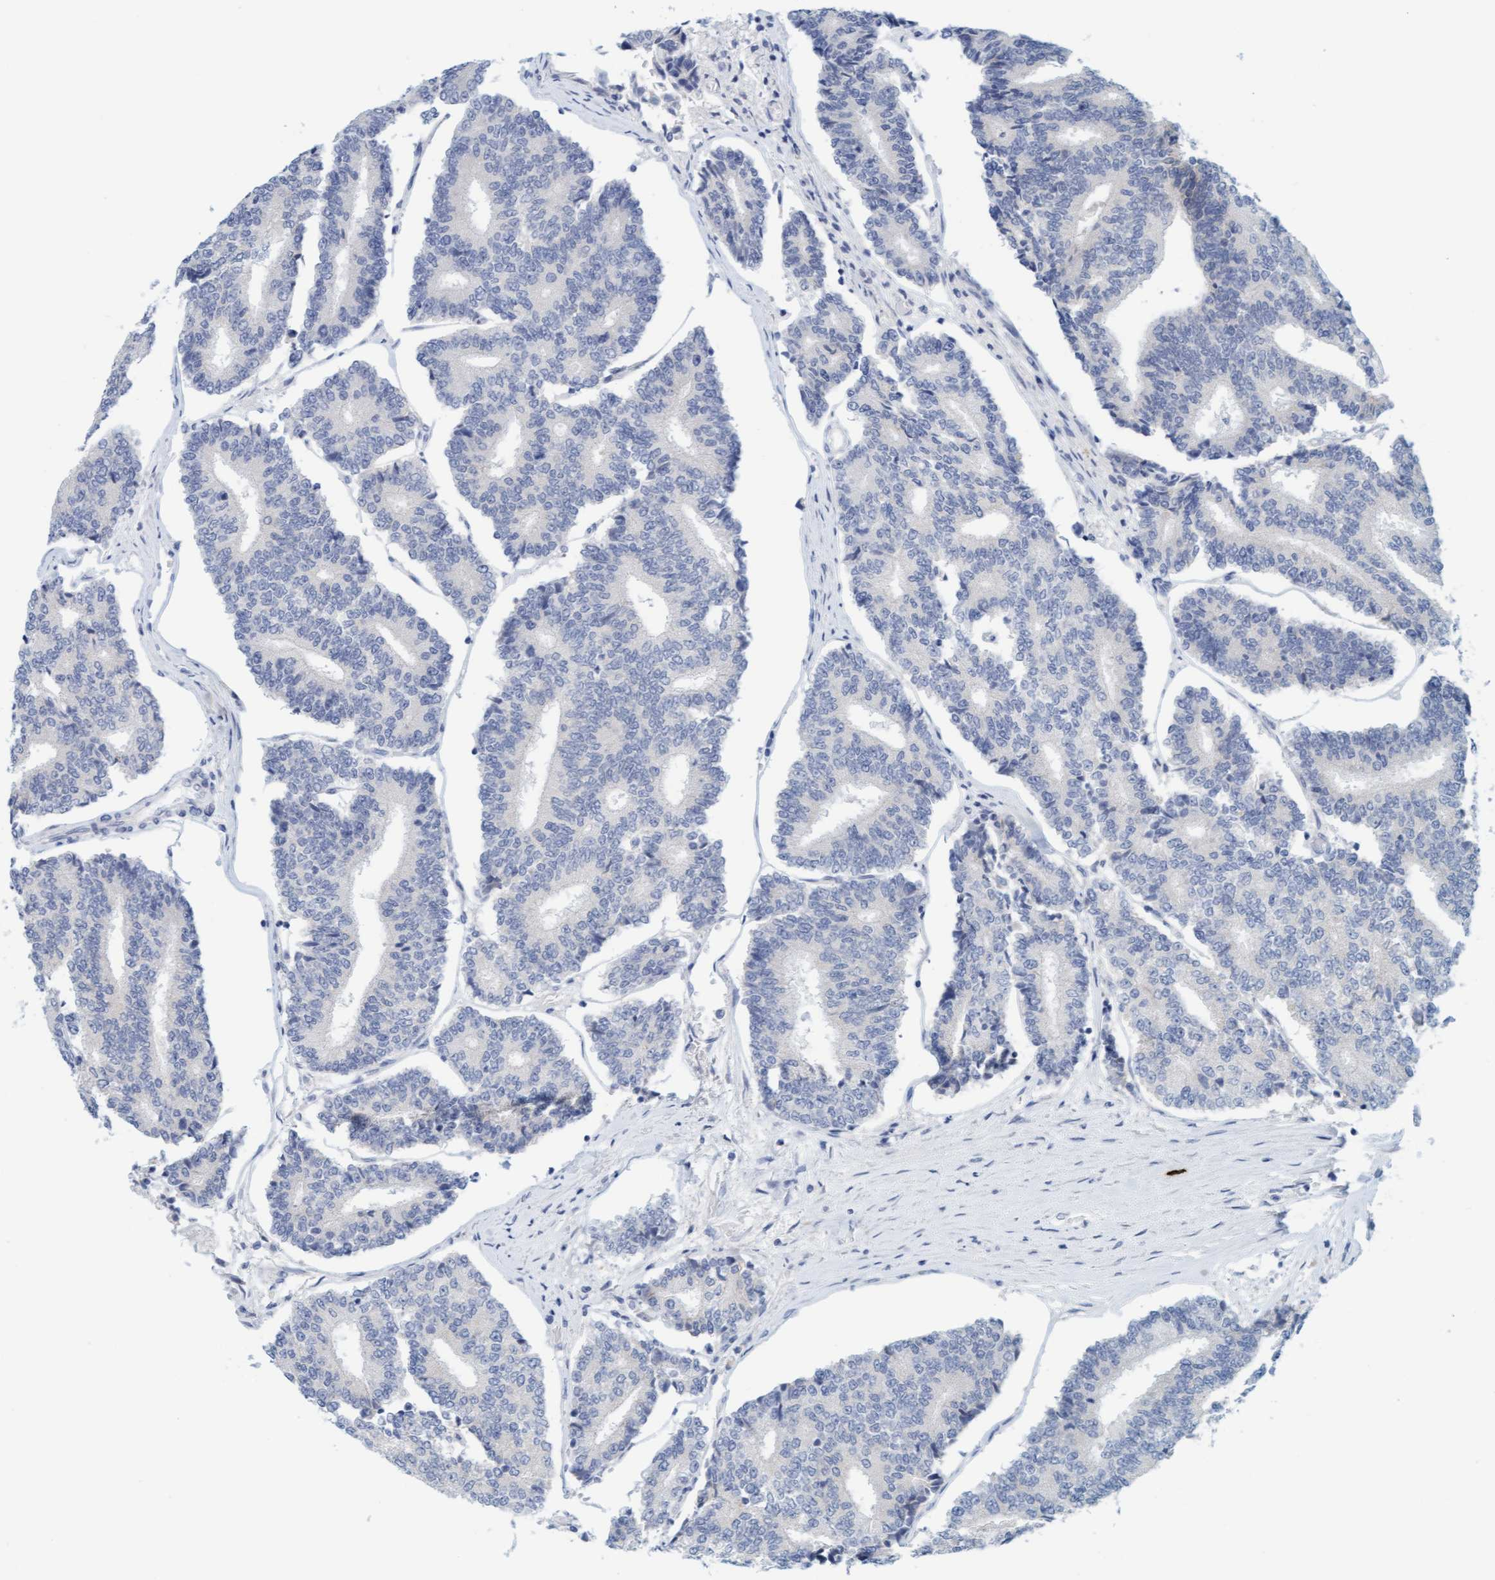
{"staining": {"intensity": "negative", "quantity": "none", "location": "none"}, "tissue": "prostate cancer", "cell_type": "Tumor cells", "image_type": "cancer", "snomed": [{"axis": "morphology", "description": "Normal tissue, NOS"}, {"axis": "morphology", "description": "Adenocarcinoma, High grade"}, {"axis": "topography", "description": "Prostate"}, {"axis": "topography", "description": "Seminal veicle"}], "caption": "DAB immunohistochemical staining of human adenocarcinoma (high-grade) (prostate) reveals no significant positivity in tumor cells.", "gene": "CPA3", "patient": {"sex": "male", "age": 55}}